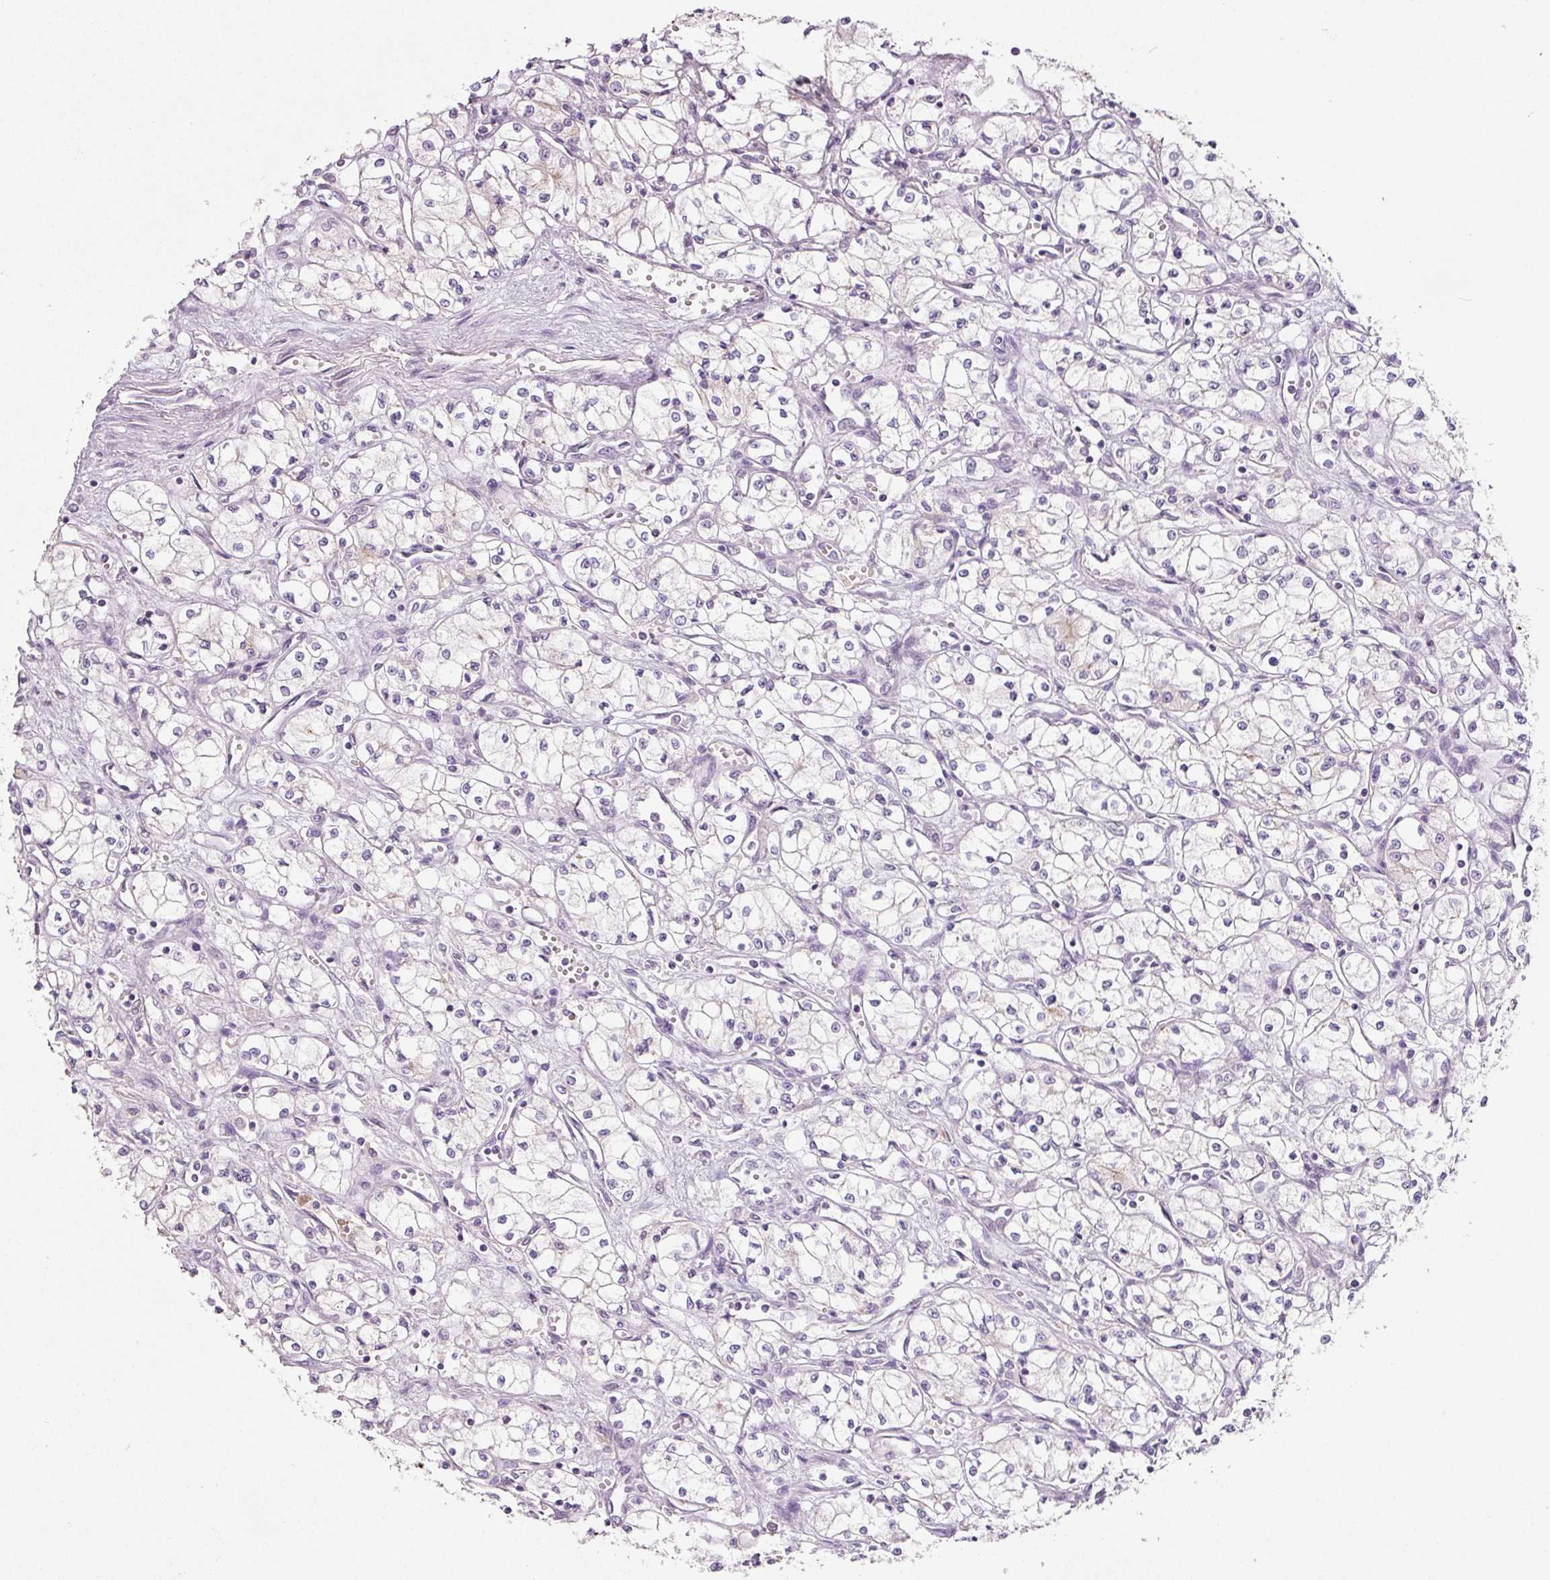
{"staining": {"intensity": "negative", "quantity": "none", "location": "none"}, "tissue": "renal cancer", "cell_type": "Tumor cells", "image_type": "cancer", "snomed": [{"axis": "morphology", "description": "Normal tissue, NOS"}, {"axis": "morphology", "description": "Adenocarcinoma, NOS"}, {"axis": "topography", "description": "Kidney"}], "caption": "A photomicrograph of human adenocarcinoma (renal) is negative for staining in tumor cells. Nuclei are stained in blue.", "gene": "TMEM37", "patient": {"sex": "male", "age": 59}}